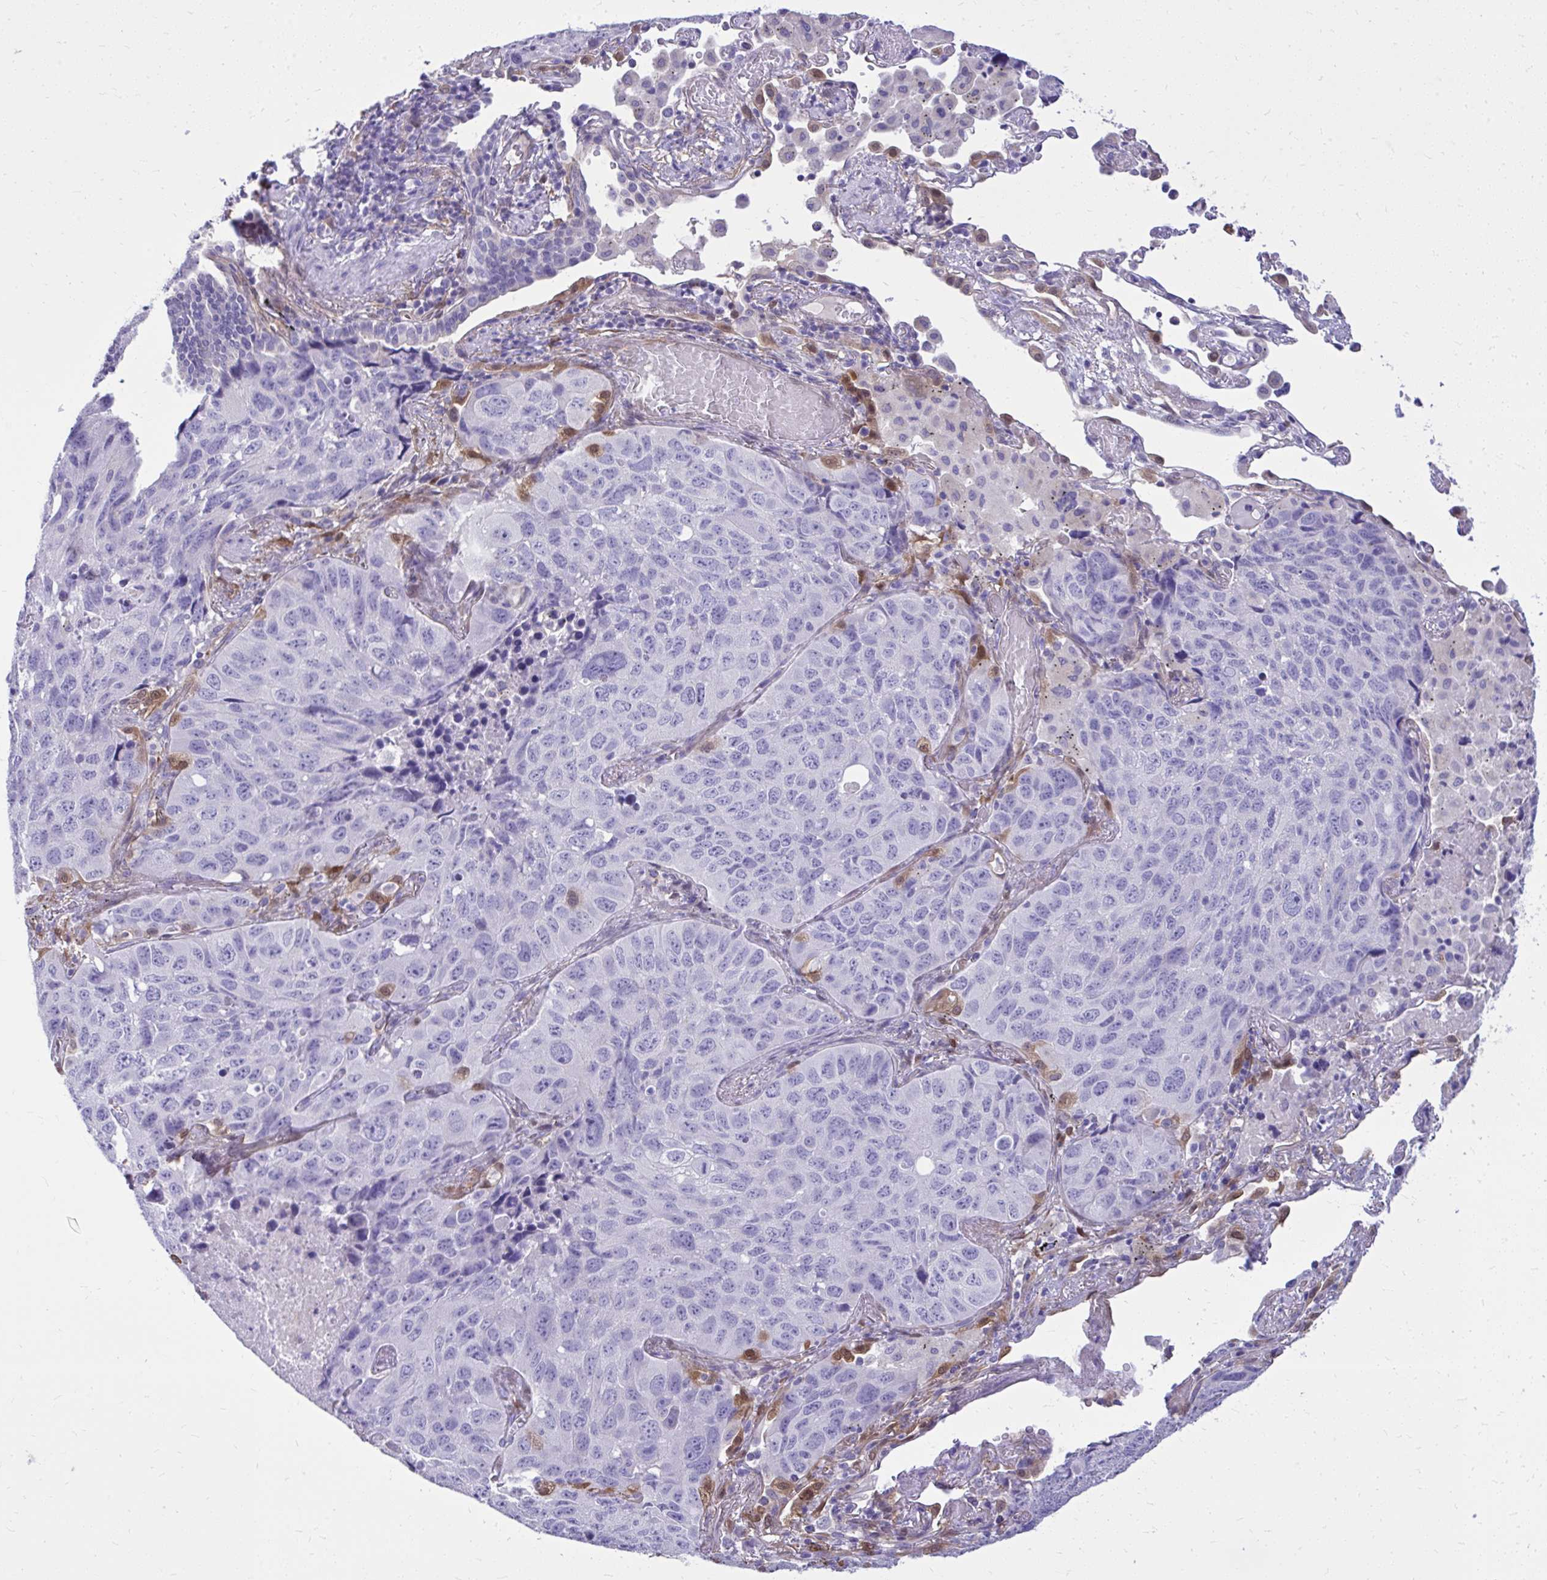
{"staining": {"intensity": "negative", "quantity": "none", "location": "none"}, "tissue": "lung cancer", "cell_type": "Tumor cells", "image_type": "cancer", "snomed": [{"axis": "morphology", "description": "Squamous cell carcinoma, NOS"}, {"axis": "topography", "description": "Lung"}], "caption": "Image shows no protein staining in tumor cells of squamous cell carcinoma (lung) tissue. (Stains: DAB IHC with hematoxylin counter stain, Microscopy: brightfield microscopy at high magnification).", "gene": "NNMT", "patient": {"sex": "male", "age": 60}}